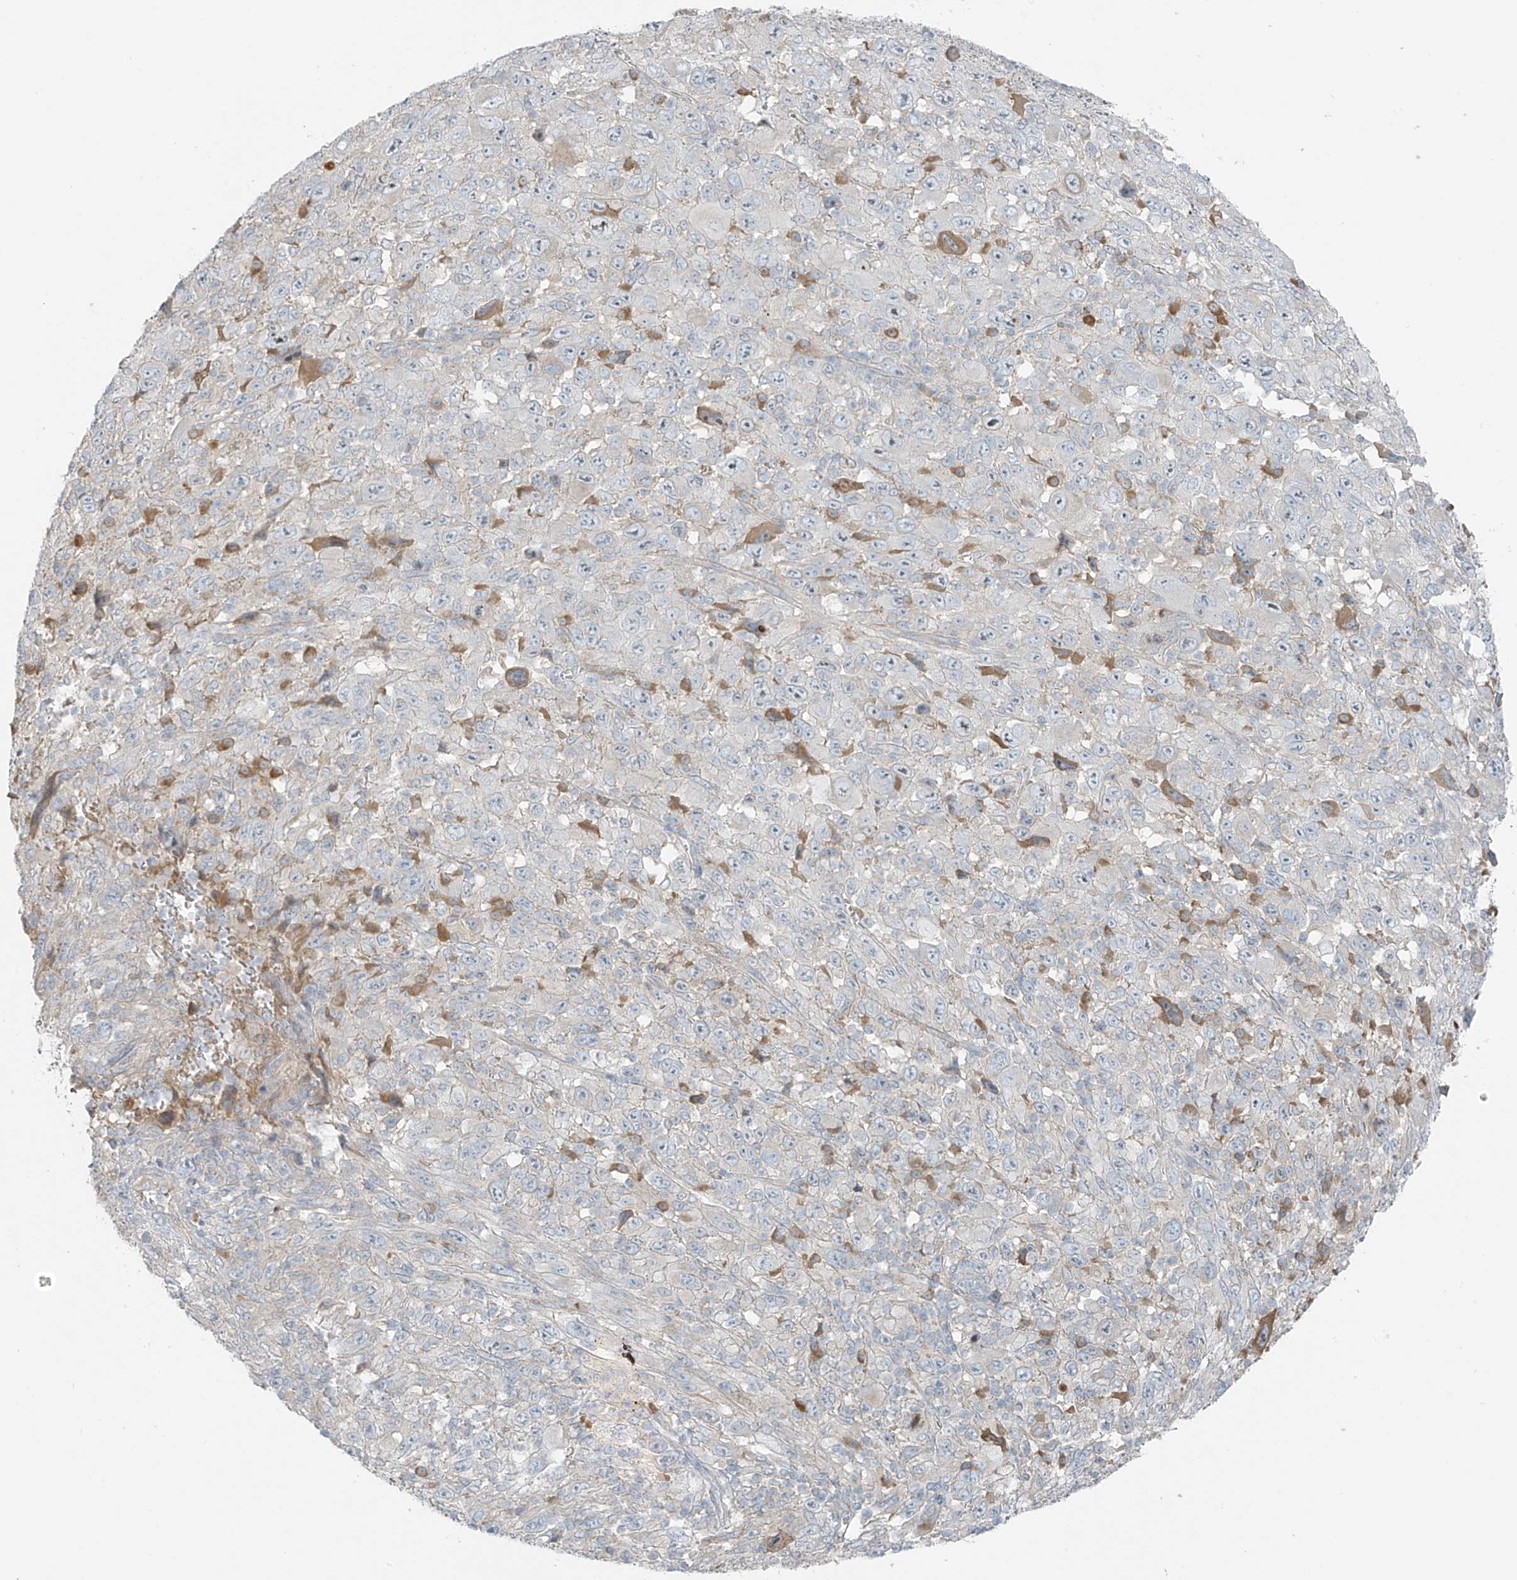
{"staining": {"intensity": "negative", "quantity": "none", "location": "none"}, "tissue": "melanoma", "cell_type": "Tumor cells", "image_type": "cancer", "snomed": [{"axis": "morphology", "description": "Malignant melanoma, Metastatic site"}, {"axis": "topography", "description": "Skin"}], "caption": "Immunohistochemistry (IHC) of malignant melanoma (metastatic site) exhibits no staining in tumor cells.", "gene": "FAM131C", "patient": {"sex": "female", "age": 56}}